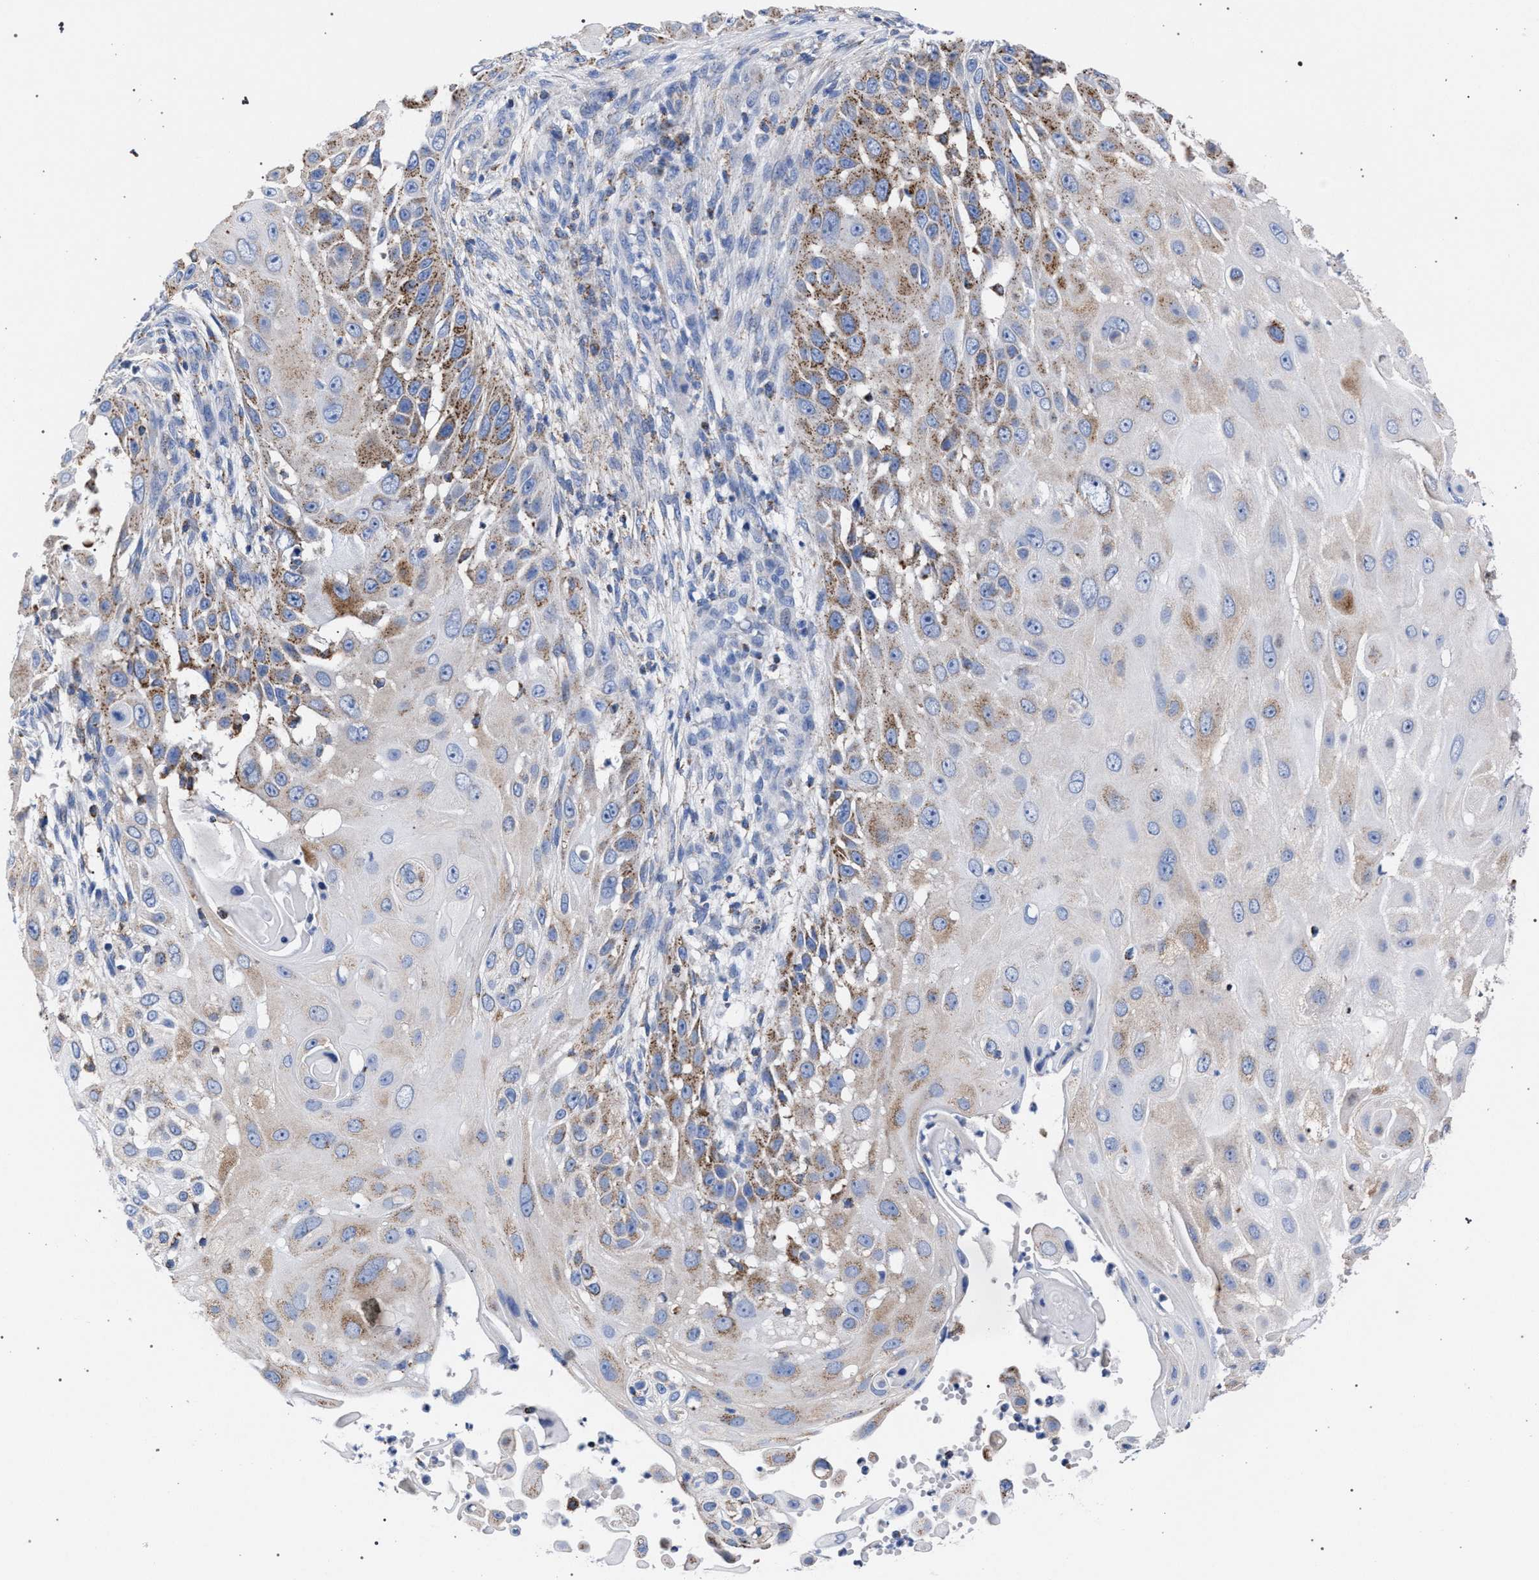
{"staining": {"intensity": "moderate", "quantity": "25%-75%", "location": "cytoplasmic/membranous"}, "tissue": "skin cancer", "cell_type": "Tumor cells", "image_type": "cancer", "snomed": [{"axis": "morphology", "description": "Squamous cell carcinoma, NOS"}, {"axis": "topography", "description": "Skin"}], "caption": "IHC of human skin cancer (squamous cell carcinoma) demonstrates medium levels of moderate cytoplasmic/membranous expression in approximately 25%-75% of tumor cells.", "gene": "ACADS", "patient": {"sex": "female", "age": 44}}